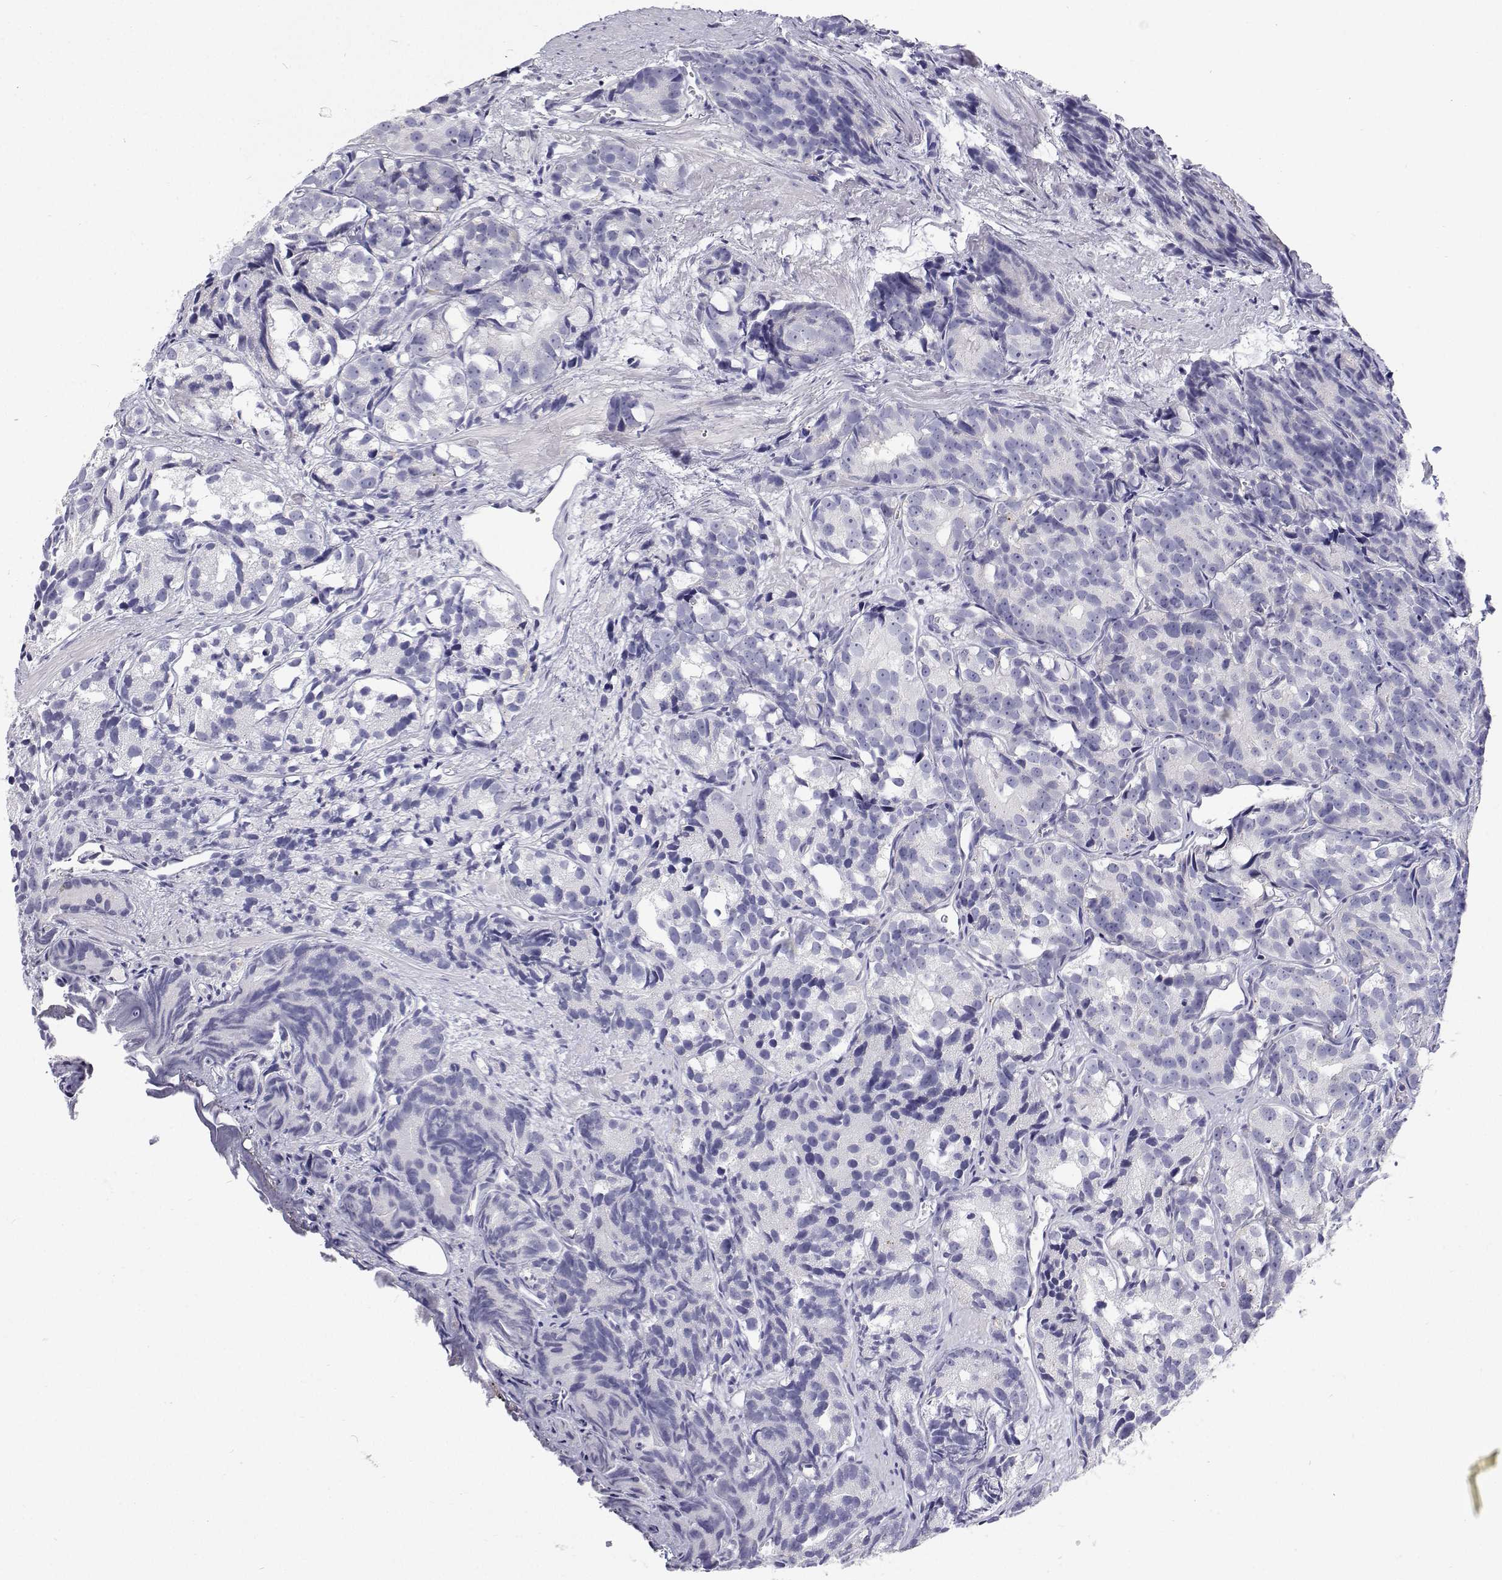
{"staining": {"intensity": "negative", "quantity": "none", "location": "none"}, "tissue": "prostate cancer", "cell_type": "Tumor cells", "image_type": "cancer", "snomed": [{"axis": "morphology", "description": "Adenocarcinoma, High grade"}, {"axis": "topography", "description": "Prostate"}], "caption": "Adenocarcinoma (high-grade) (prostate) was stained to show a protein in brown. There is no significant expression in tumor cells. (DAB (3,3'-diaminobenzidine) IHC with hematoxylin counter stain).", "gene": "NCR2", "patient": {"sex": "male", "age": 77}}